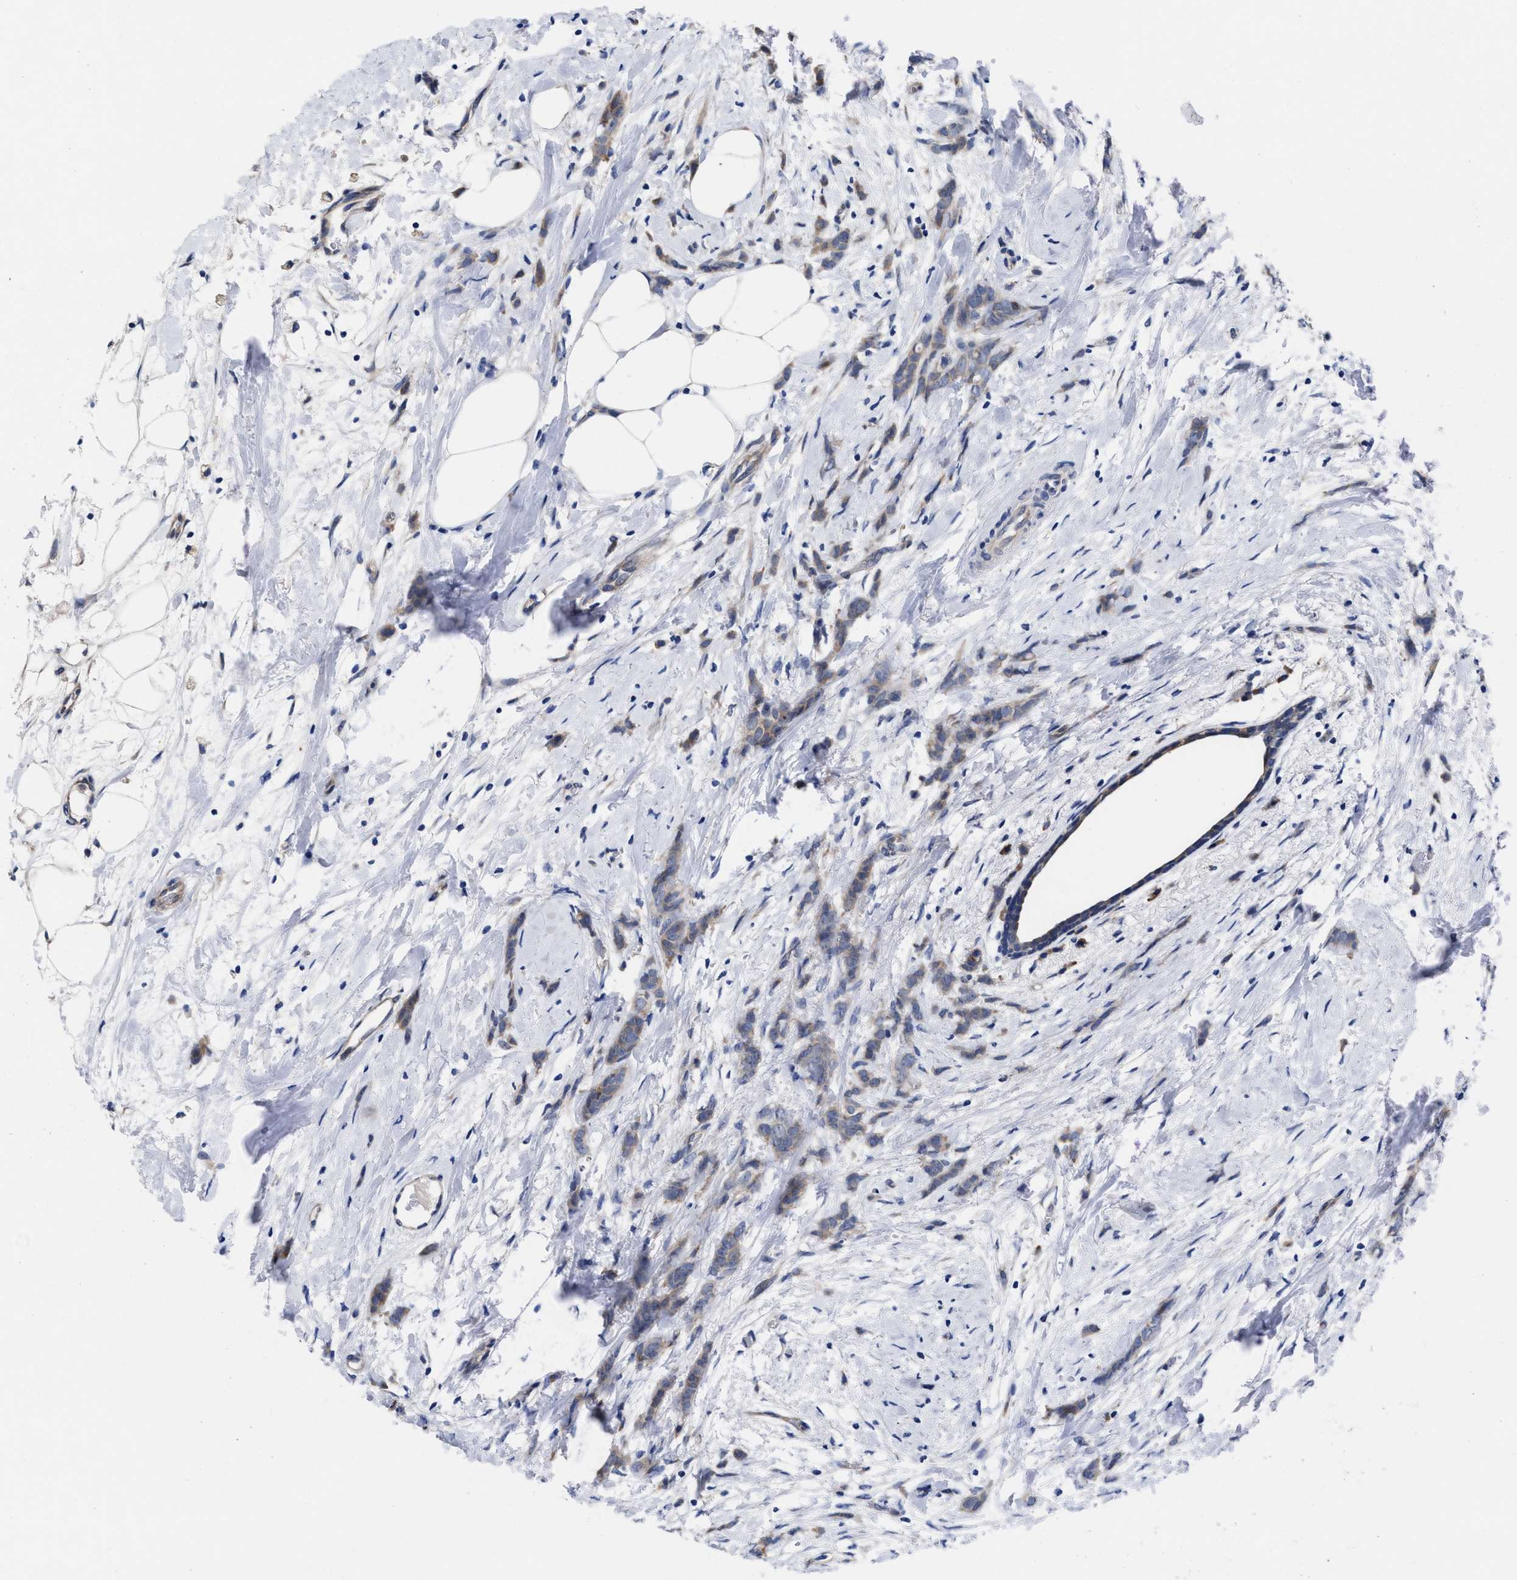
{"staining": {"intensity": "weak", "quantity": "25%-75%", "location": "cytoplasmic/membranous"}, "tissue": "breast cancer", "cell_type": "Tumor cells", "image_type": "cancer", "snomed": [{"axis": "morphology", "description": "Lobular carcinoma, in situ"}, {"axis": "morphology", "description": "Lobular carcinoma"}, {"axis": "topography", "description": "Breast"}], "caption": "DAB immunohistochemical staining of breast lobular carcinoma in situ displays weak cytoplasmic/membranous protein positivity in approximately 25%-75% of tumor cells.", "gene": "TXNDC17", "patient": {"sex": "female", "age": 41}}